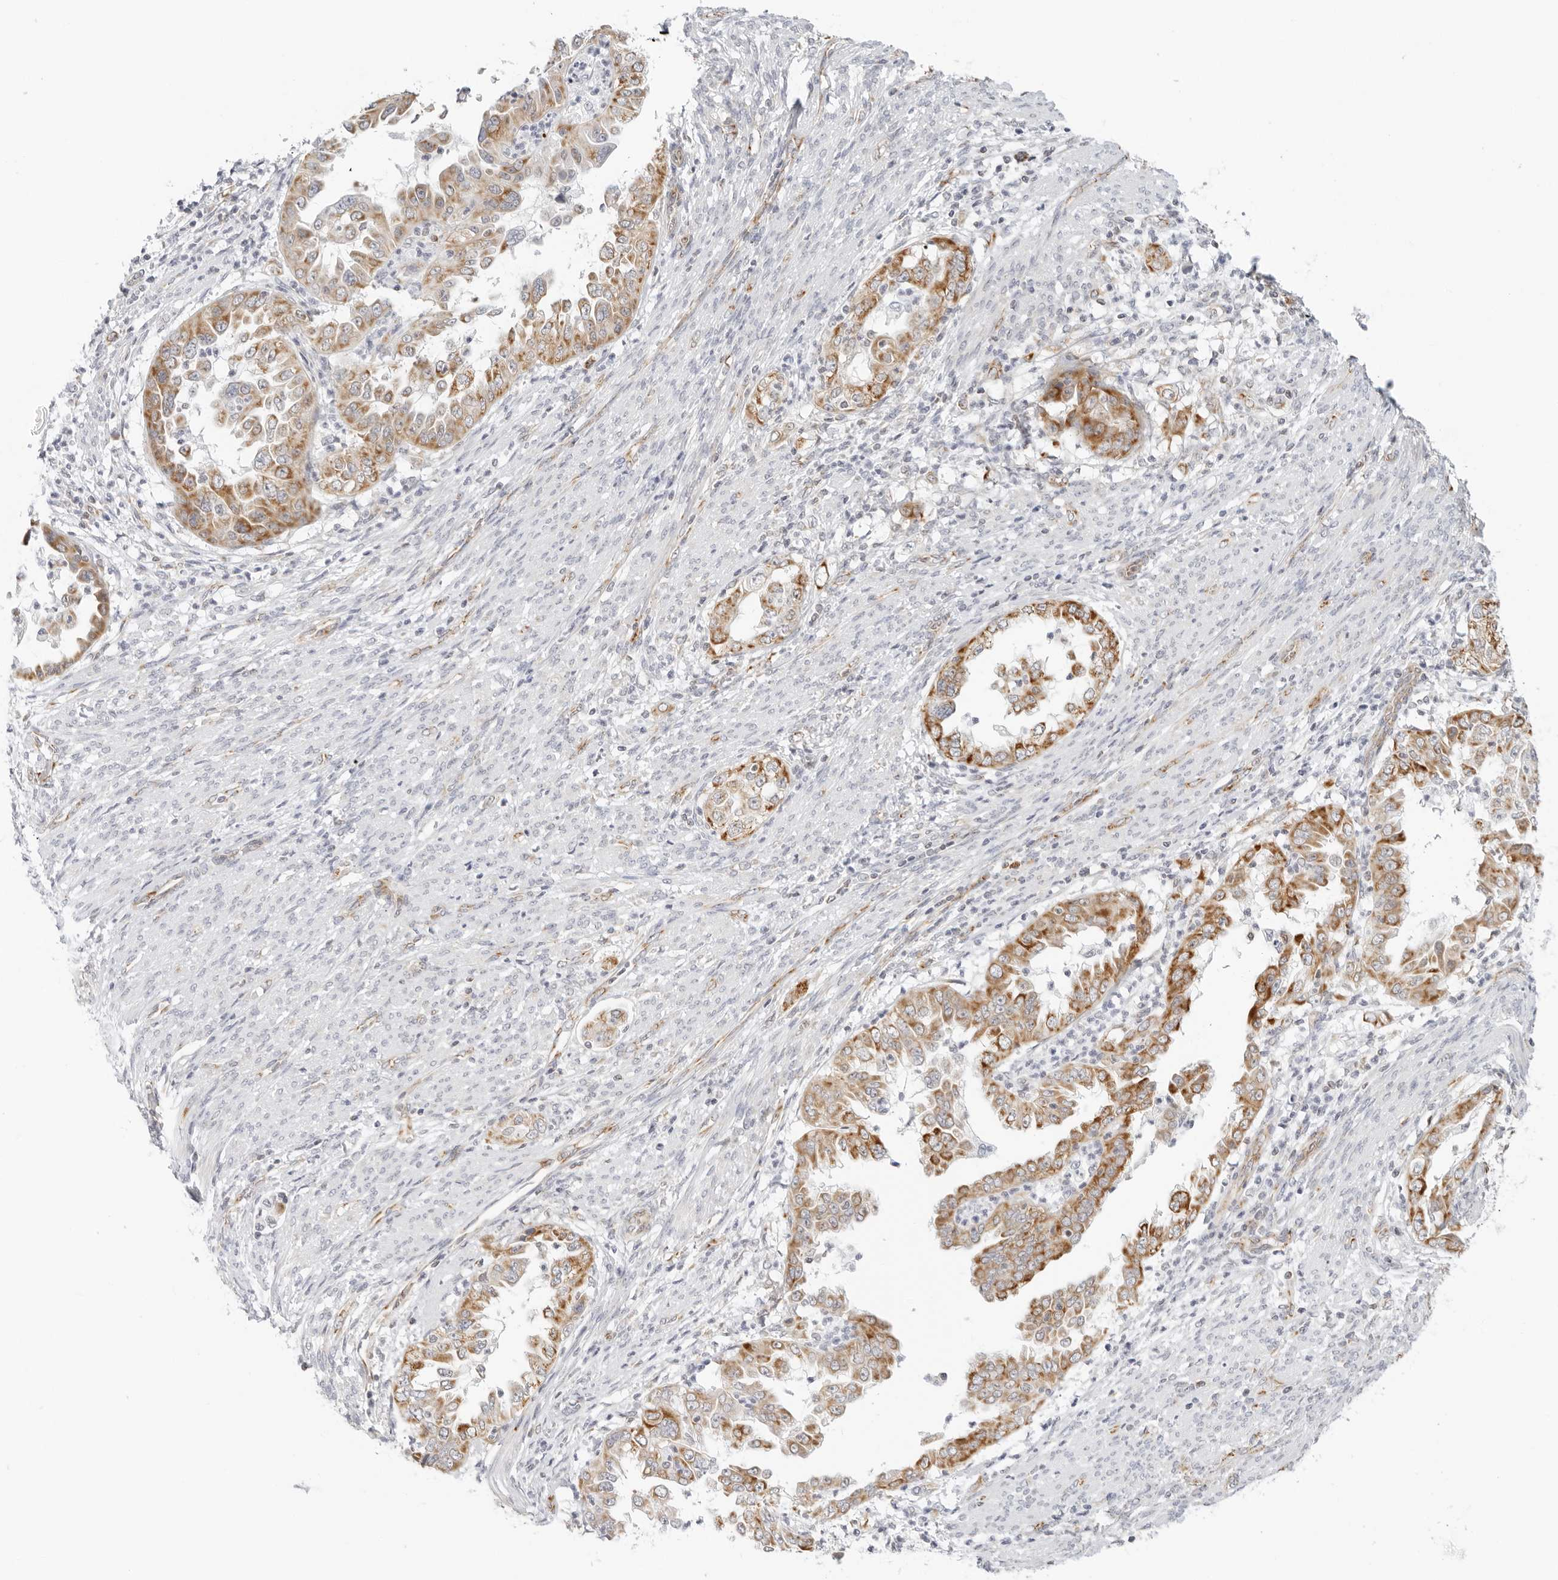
{"staining": {"intensity": "strong", "quantity": "25%-75%", "location": "cytoplasmic/membranous"}, "tissue": "endometrial cancer", "cell_type": "Tumor cells", "image_type": "cancer", "snomed": [{"axis": "morphology", "description": "Adenocarcinoma, NOS"}, {"axis": "topography", "description": "Endometrium"}], "caption": "The photomicrograph reveals immunohistochemical staining of adenocarcinoma (endometrial). There is strong cytoplasmic/membranous staining is present in approximately 25%-75% of tumor cells. The staining was performed using DAB (3,3'-diaminobenzidine), with brown indicating positive protein expression. Nuclei are stained blue with hematoxylin.", "gene": "RC3H1", "patient": {"sex": "female", "age": 85}}